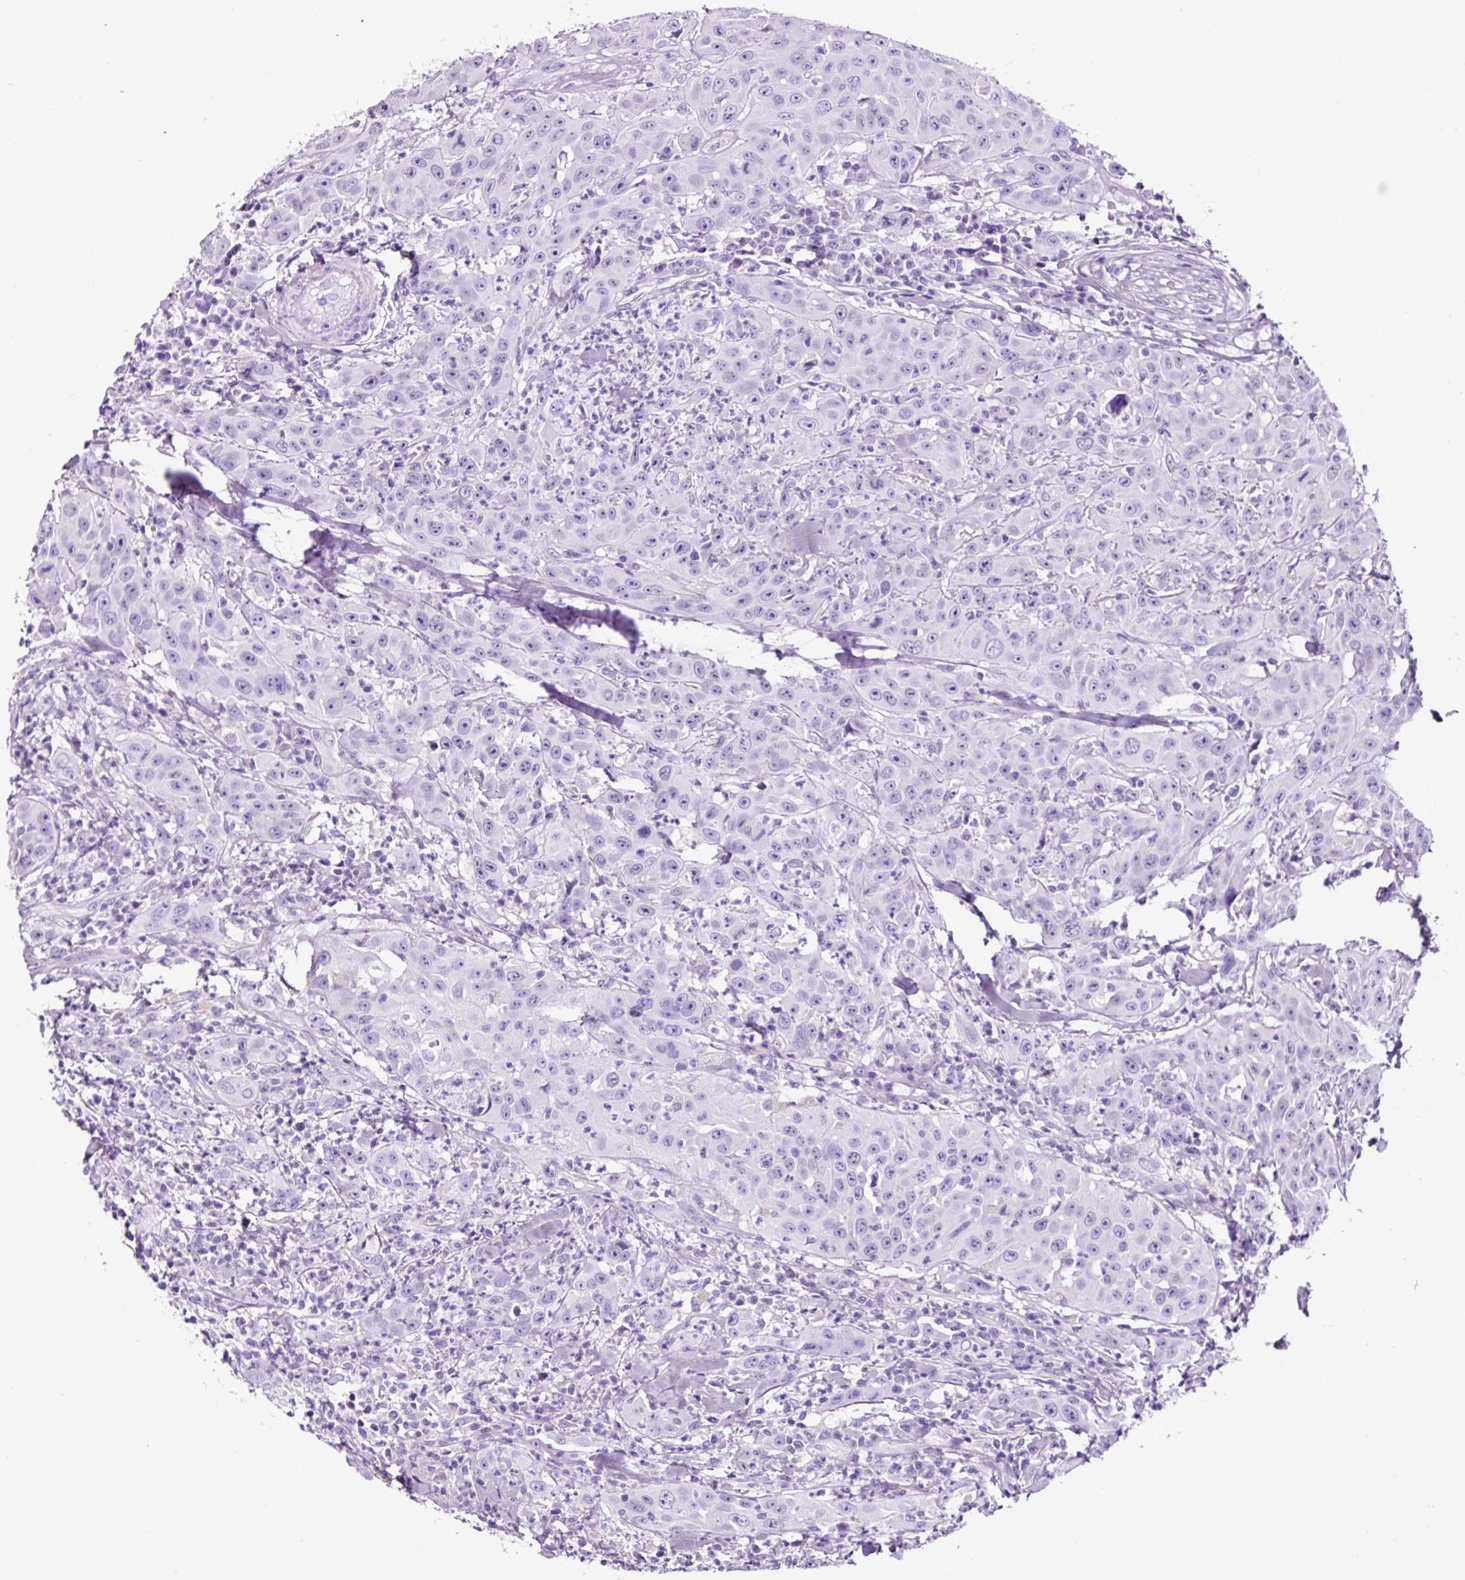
{"staining": {"intensity": "negative", "quantity": "none", "location": "none"}, "tissue": "head and neck cancer", "cell_type": "Tumor cells", "image_type": "cancer", "snomed": [{"axis": "morphology", "description": "Squamous cell carcinoma, NOS"}, {"axis": "topography", "description": "Skin"}, {"axis": "topography", "description": "Head-Neck"}], "caption": "IHC image of human head and neck cancer (squamous cell carcinoma) stained for a protein (brown), which shows no expression in tumor cells.", "gene": "FBXL7", "patient": {"sex": "male", "age": 80}}